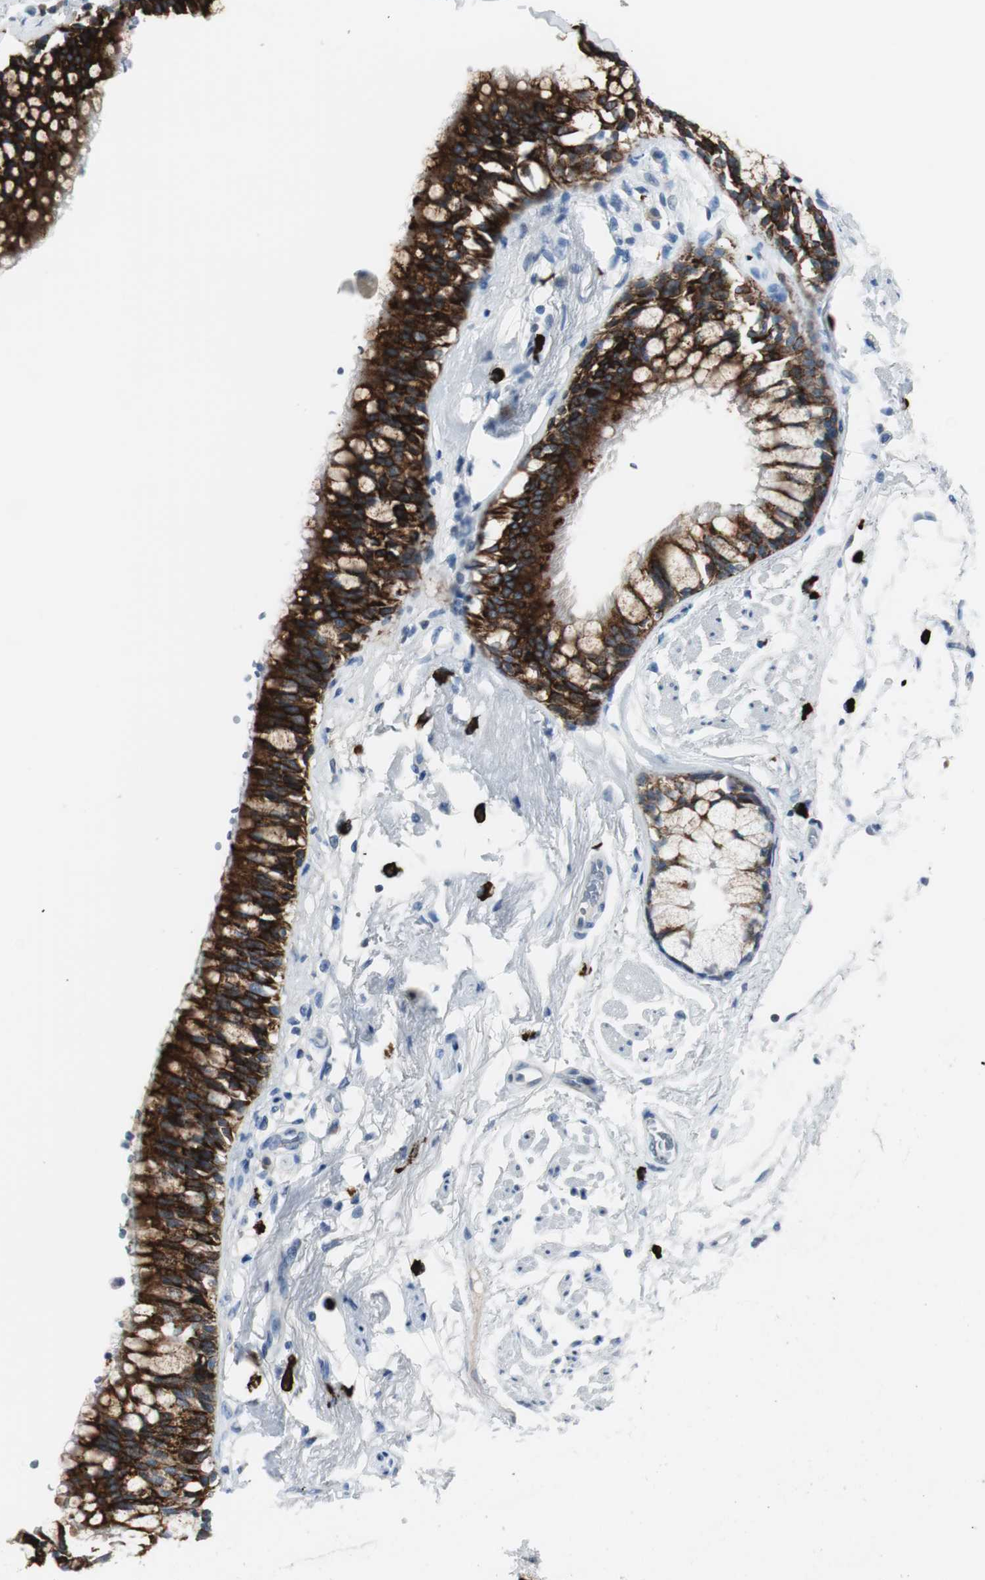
{"staining": {"intensity": "negative", "quantity": "none", "location": "none"}, "tissue": "adipose tissue", "cell_type": "Adipocytes", "image_type": "normal", "snomed": [{"axis": "morphology", "description": "Normal tissue, NOS"}, {"axis": "topography", "description": "Cartilage tissue"}, {"axis": "topography", "description": "Bronchus"}], "caption": "This is a image of IHC staining of normal adipose tissue, which shows no staining in adipocytes.", "gene": "DLG4", "patient": {"sex": "female", "age": 73}}